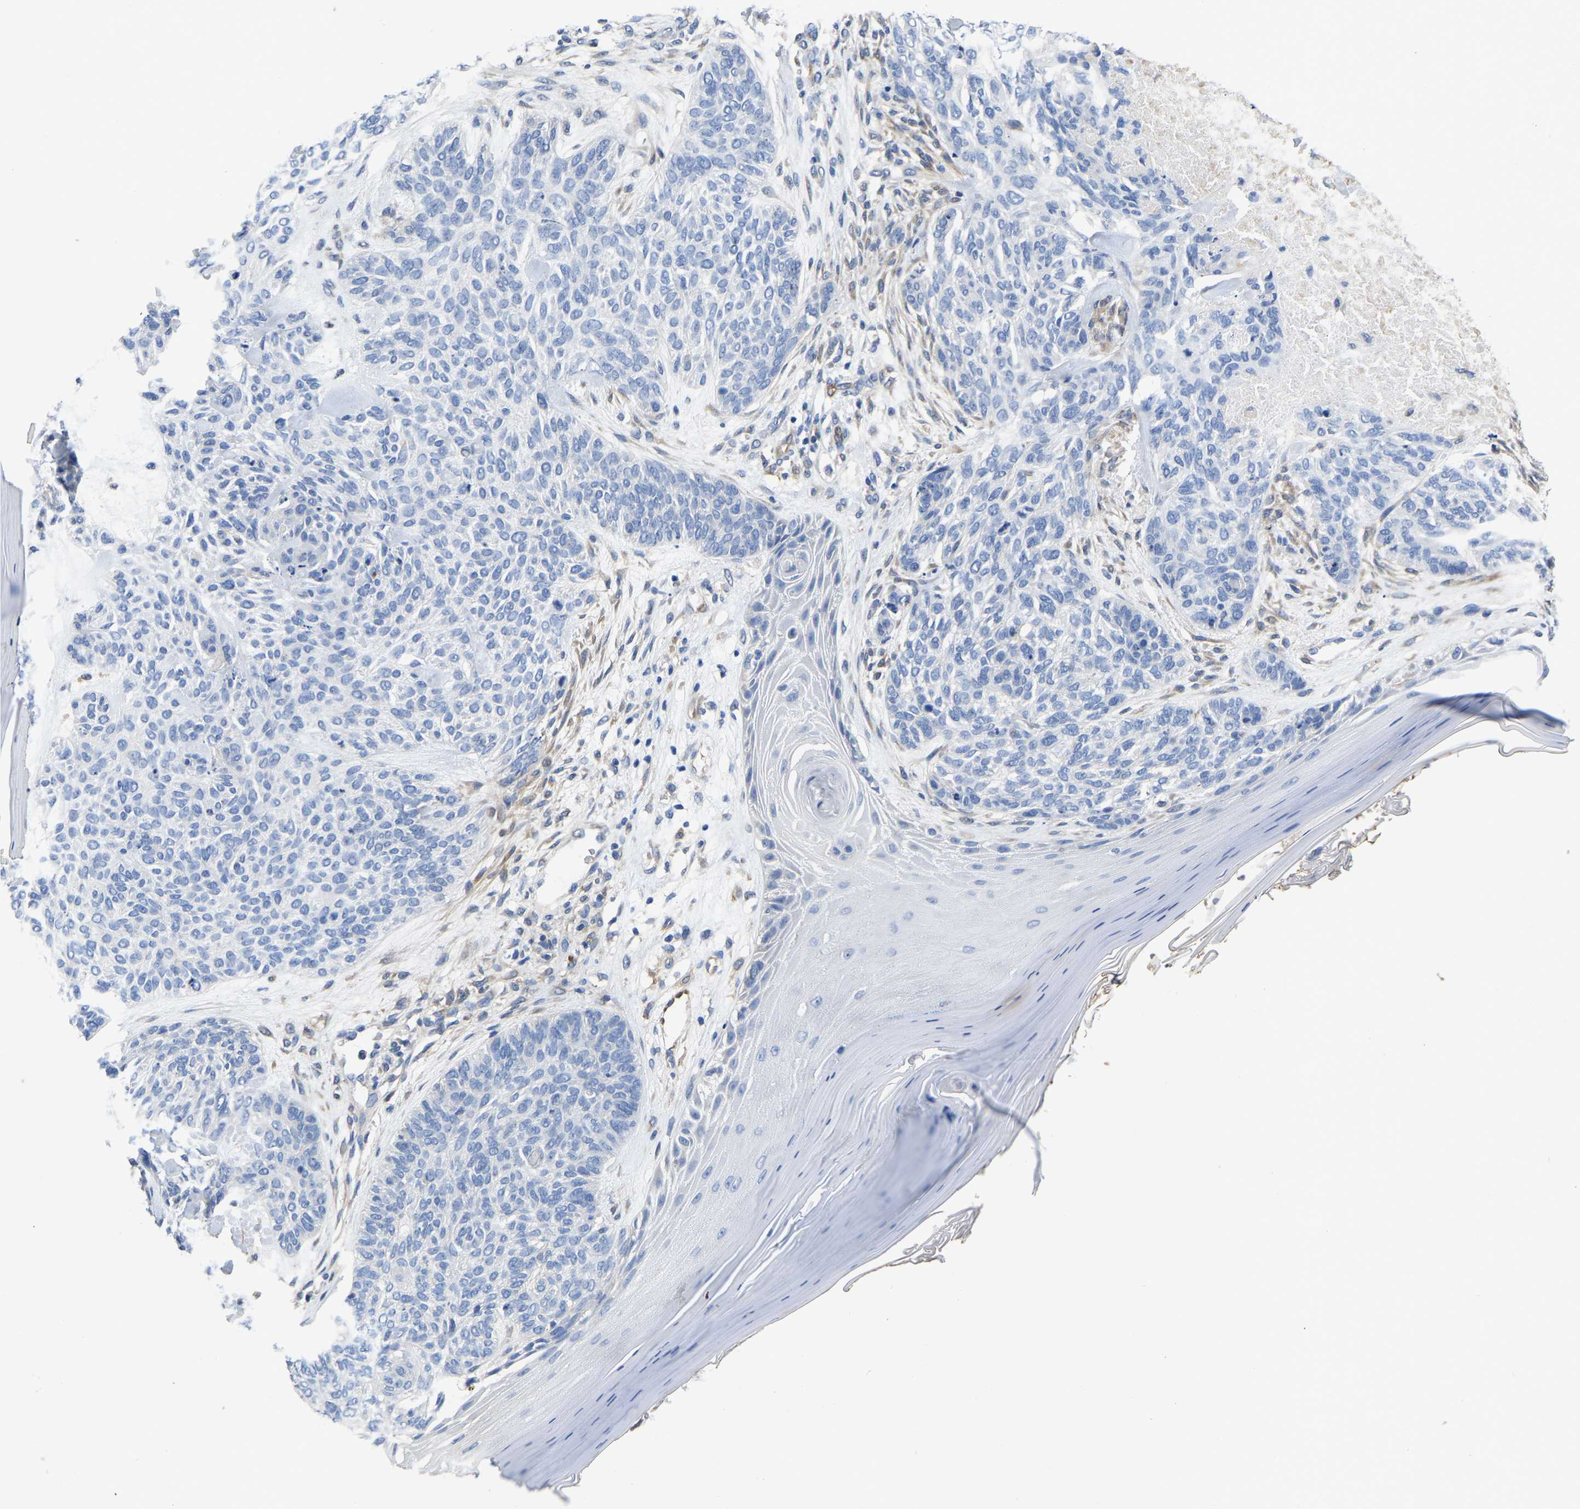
{"staining": {"intensity": "negative", "quantity": "none", "location": "none"}, "tissue": "skin cancer", "cell_type": "Tumor cells", "image_type": "cancer", "snomed": [{"axis": "morphology", "description": "Basal cell carcinoma"}, {"axis": "topography", "description": "Skin"}], "caption": "An image of skin cancer stained for a protein demonstrates no brown staining in tumor cells. (Stains: DAB (3,3'-diaminobenzidine) immunohistochemistry with hematoxylin counter stain, Microscopy: brightfield microscopy at high magnification).", "gene": "ATG2B", "patient": {"sex": "male", "age": 55}}